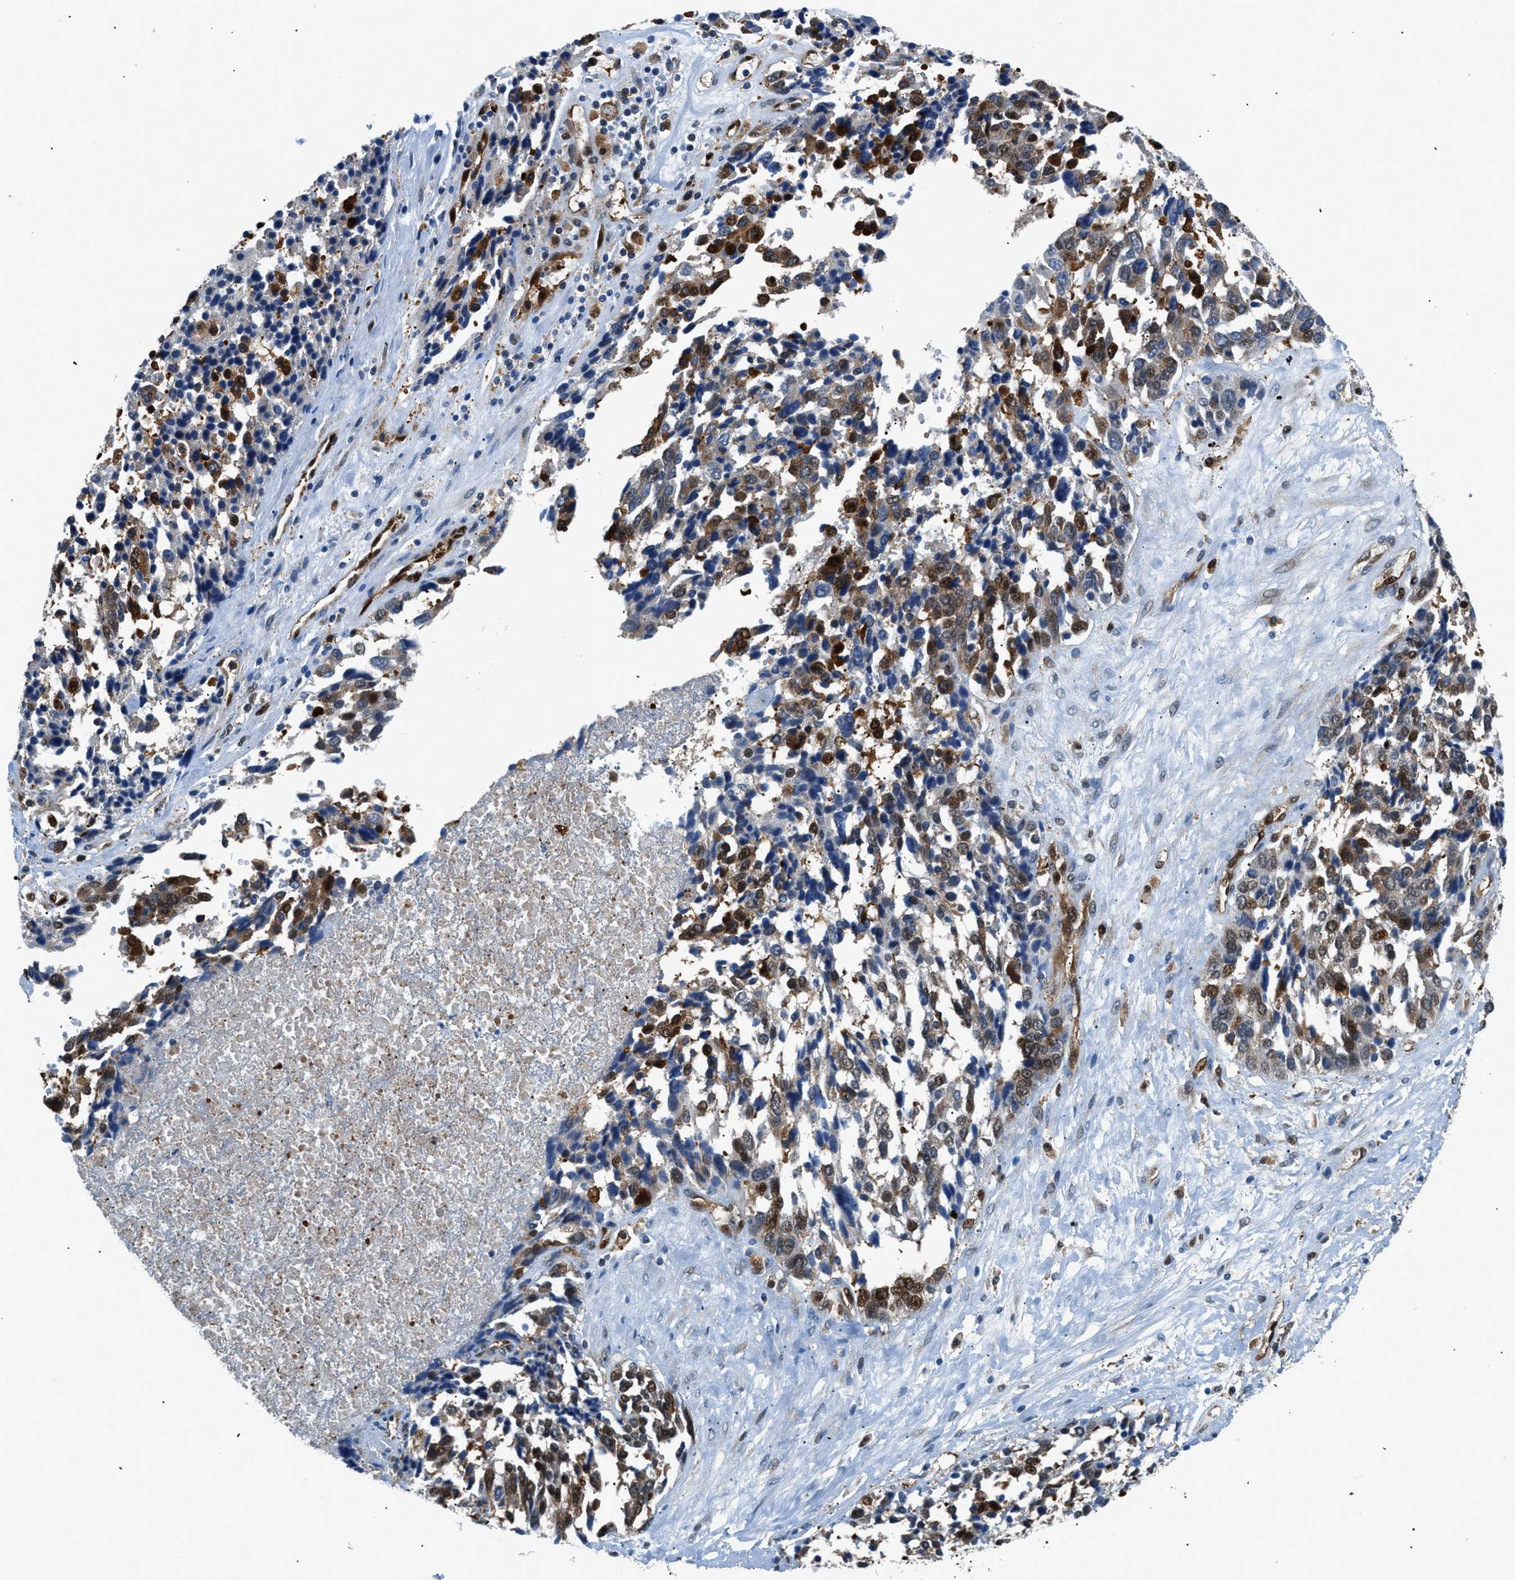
{"staining": {"intensity": "strong", "quantity": ">75%", "location": "cytoplasmic/membranous,nuclear"}, "tissue": "ovarian cancer", "cell_type": "Tumor cells", "image_type": "cancer", "snomed": [{"axis": "morphology", "description": "Cystadenocarcinoma, serous, NOS"}, {"axis": "topography", "description": "Ovary"}], "caption": "Immunohistochemistry (IHC) micrograph of neoplastic tissue: ovarian cancer (serous cystadenocarcinoma) stained using immunohistochemistry shows high levels of strong protein expression localized specifically in the cytoplasmic/membranous and nuclear of tumor cells, appearing as a cytoplasmic/membranous and nuclear brown color.", "gene": "YWHAE", "patient": {"sex": "female", "age": 44}}